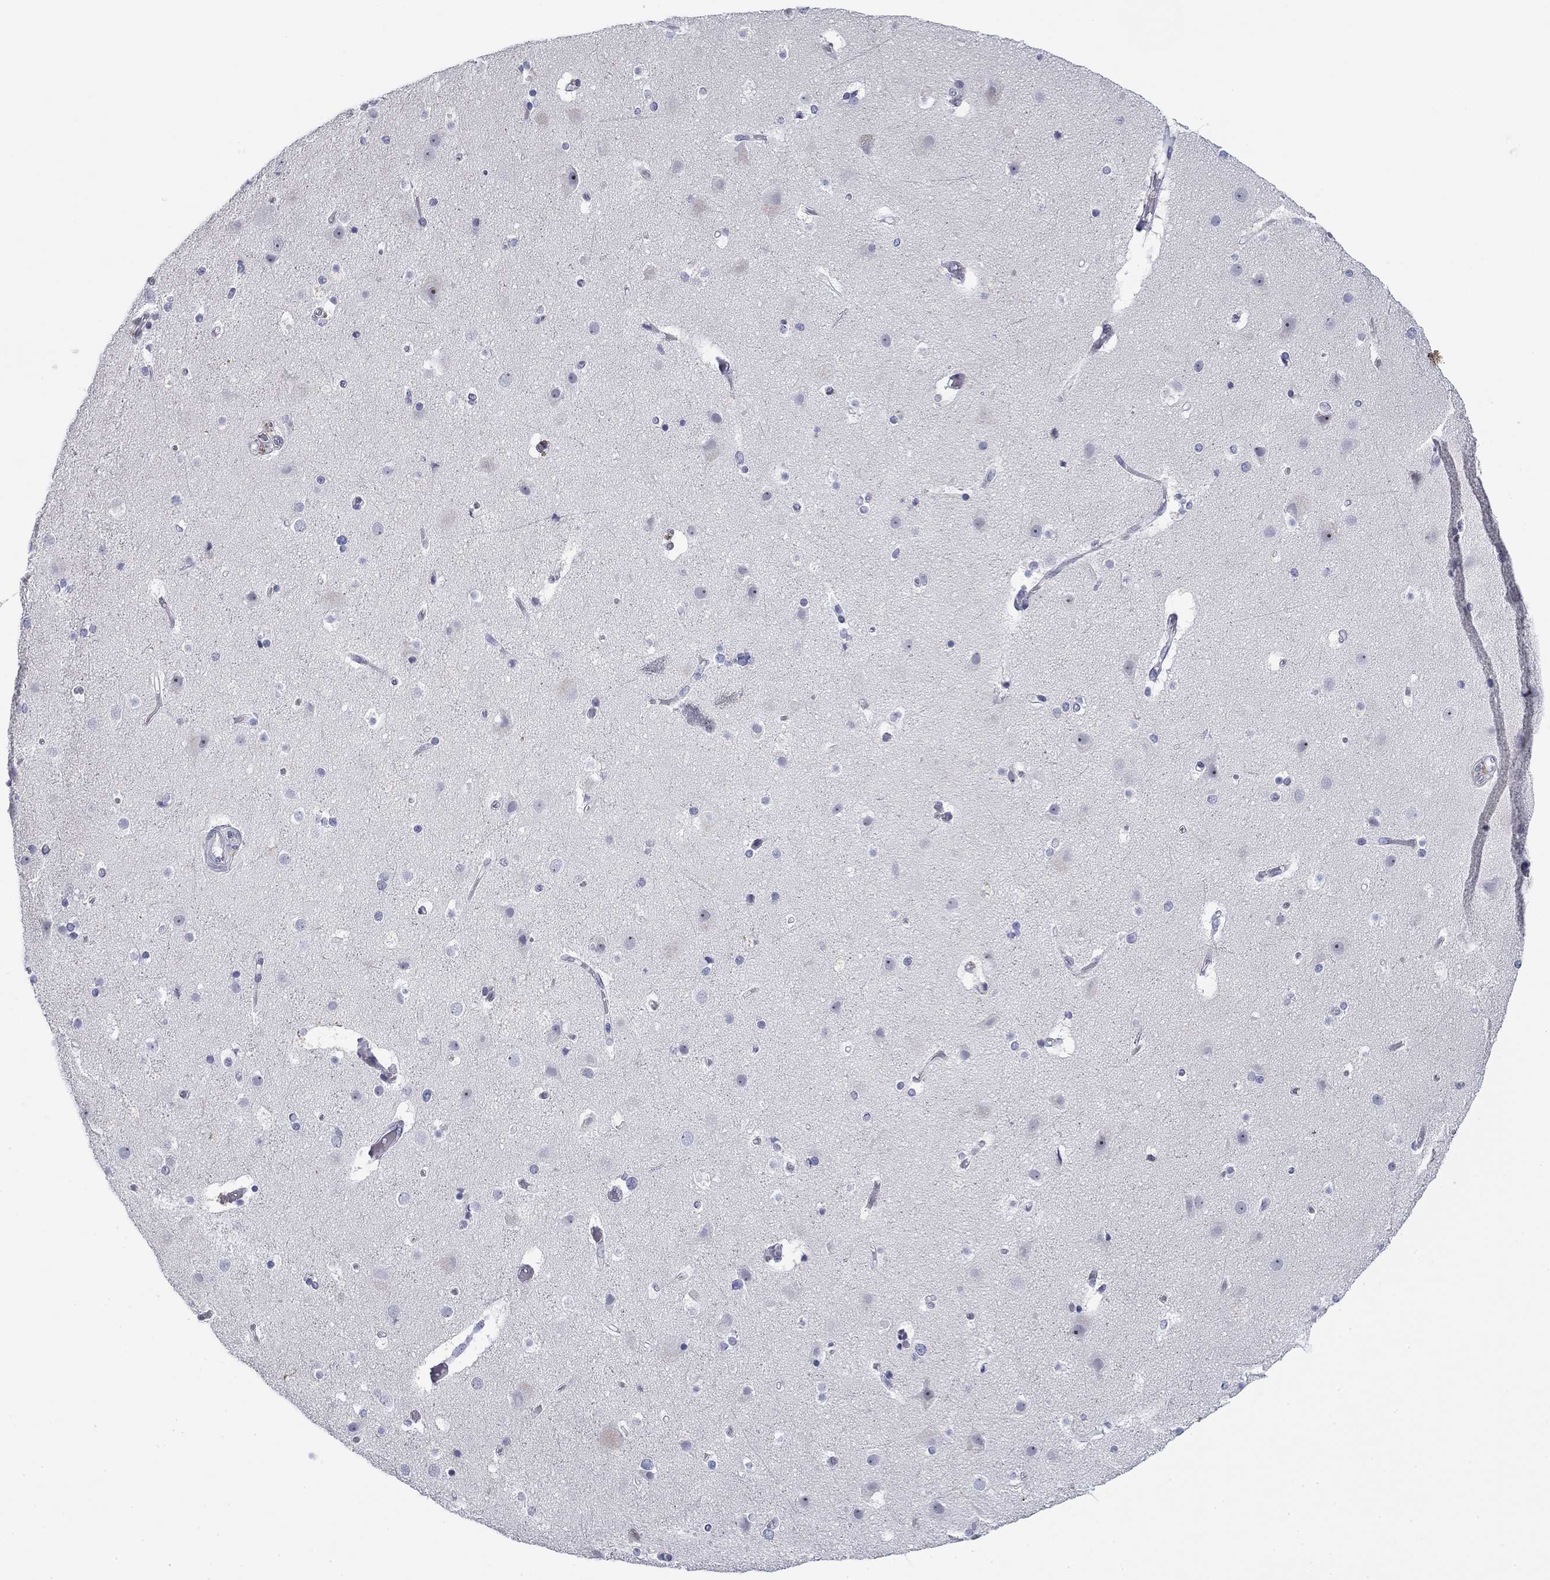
{"staining": {"intensity": "negative", "quantity": "none", "location": "none"}, "tissue": "cerebral cortex", "cell_type": "Endothelial cells", "image_type": "normal", "snomed": [{"axis": "morphology", "description": "Normal tissue, NOS"}, {"axis": "topography", "description": "Cerebral cortex"}], "caption": "Endothelial cells show no significant protein expression in benign cerebral cortex.", "gene": "PRPH", "patient": {"sex": "female", "age": 52}}